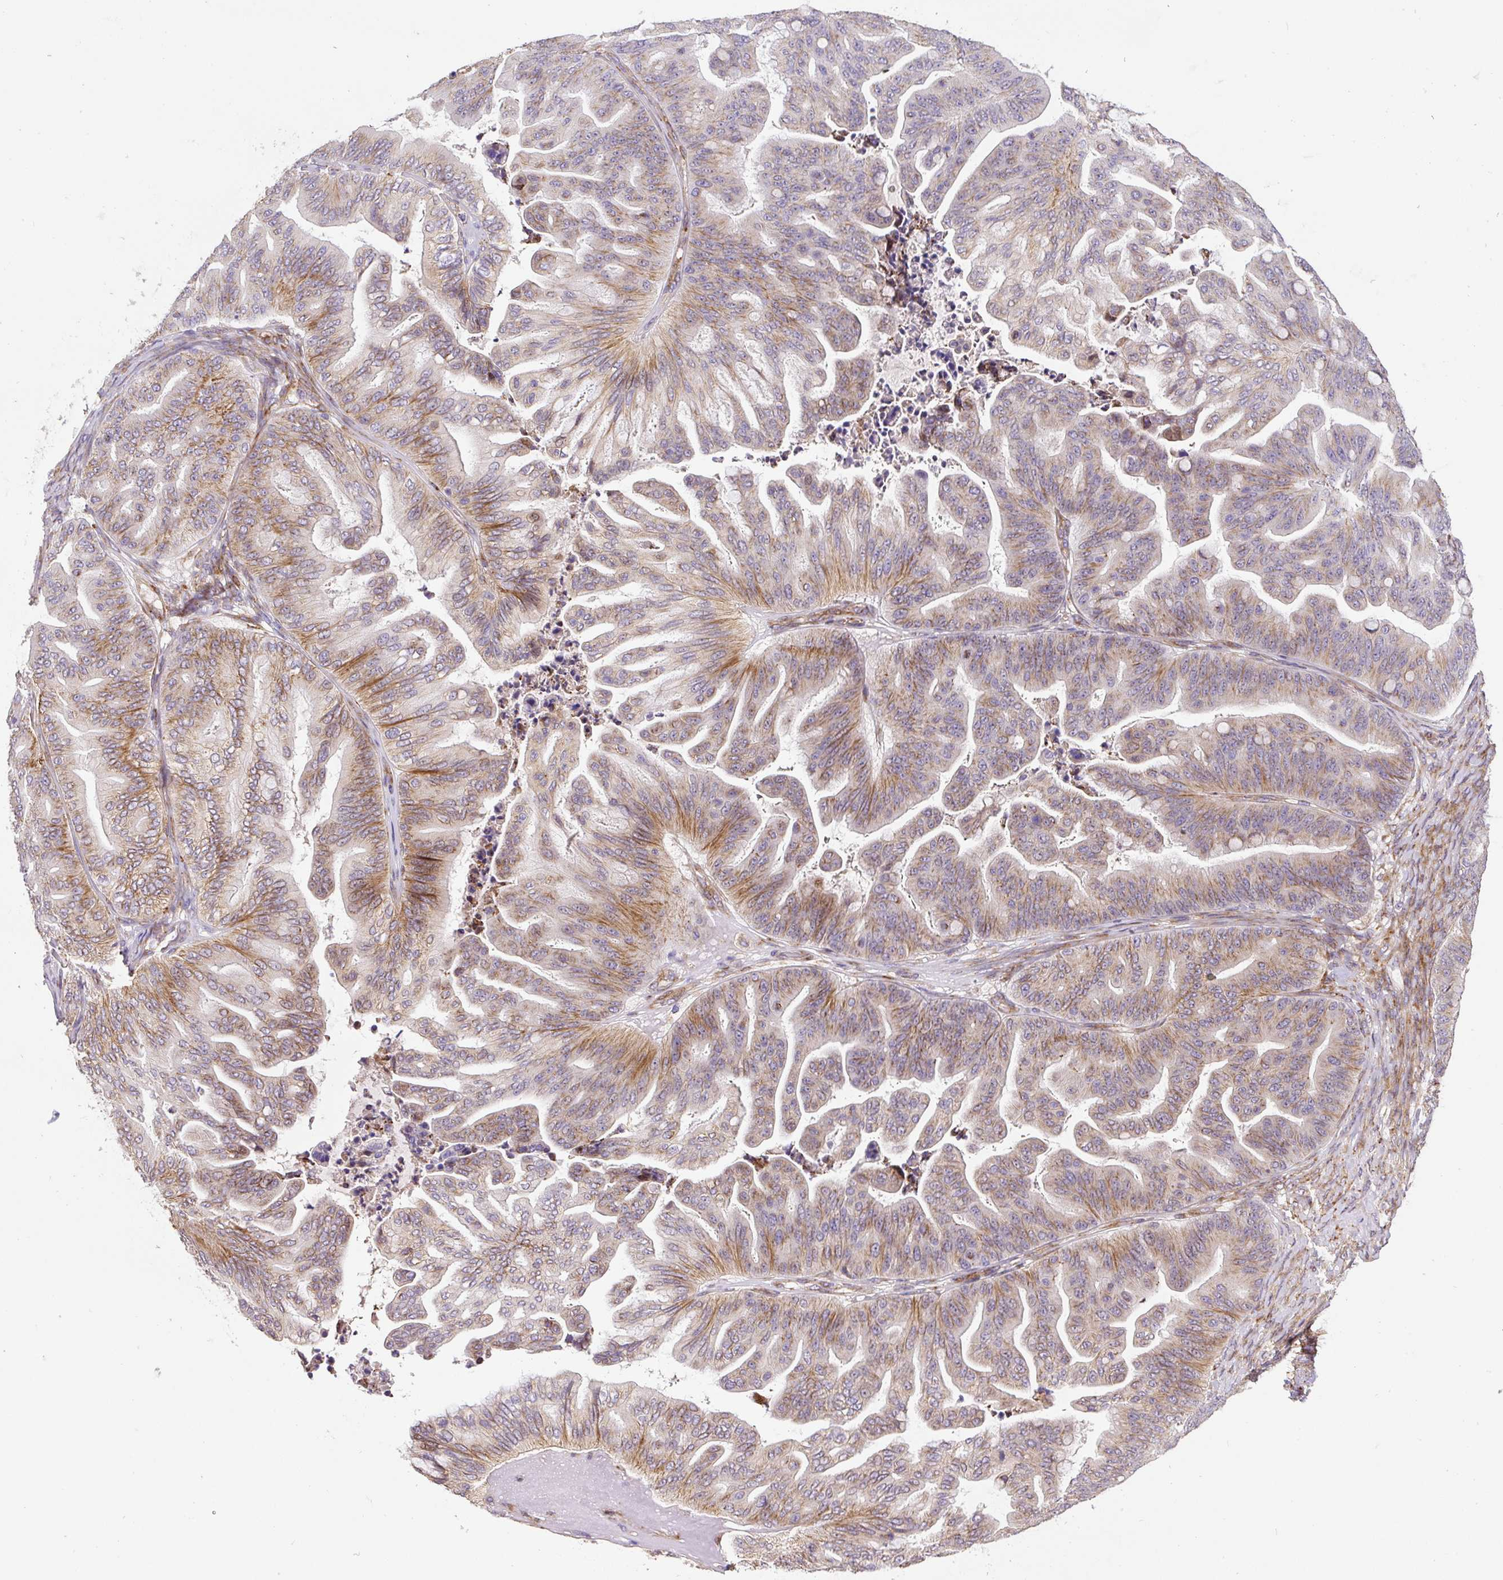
{"staining": {"intensity": "moderate", "quantity": "25%-75%", "location": "cytoplasmic/membranous"}, "tissue": "ovarian cancer", "cell_type": "Tumor cells", "image_type": "cancer", "snomed": [{"axis": "morphology", "description": "Cystadenocarcinoma, mucinous, NOS"}, {"axis": "topography", "description": "Ovary"}], "caption": "Protein staining of mucinous cystadenocarcinoma (ovarian) tissue reveals moderate cytoplasmic/membranous staining in about 25%-75% of tumor cells. The staining was performed using DAB, with brown indicating positive protein expression. Nuclei are stained blue with hematoxylin.", "gene": "RNF170", "patient": {"sex": "female", "age": 67}}